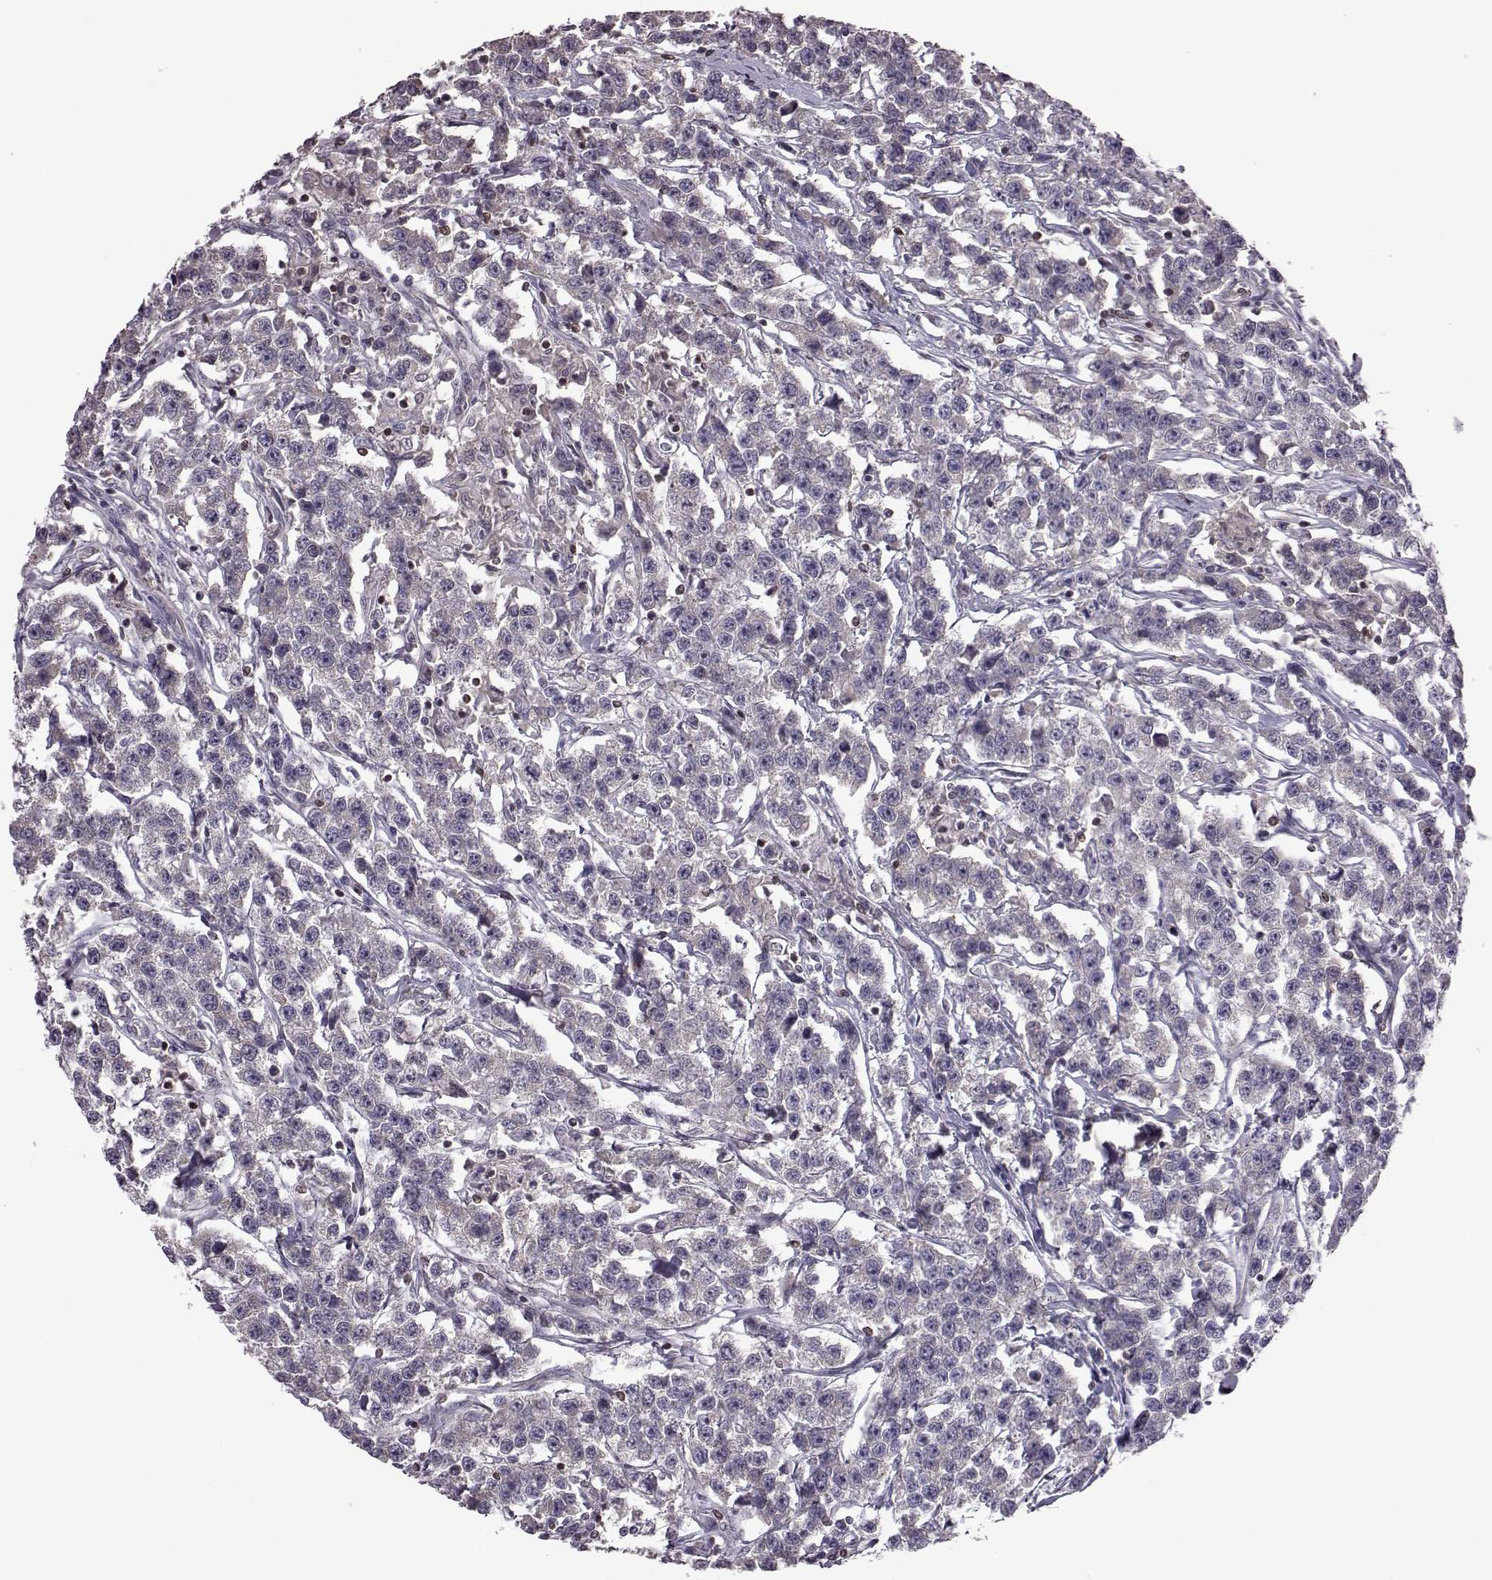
{"staining": {"intensity": "negative", "quantity": "none", "location": "none"}, "tissue": "testis cancer", "cell_type": "Tumor cells", "image_type": "cancer", "snomed": [{"axis": "morphology", "description": "Seminoma, NOS"}, {"axis": "topography", "description": "Testis"}], "caption": "A high-resolution photomicrograph shows IHC staining of testis cancer (seminoma), which displays no significant positivity in tumor cells. (DAB (3,3'-diaminobenzidine) IHC with hematoxylin counter stain).", "gene": "CDC42SE1", "patient": {"sex": "male", "age": 59}}